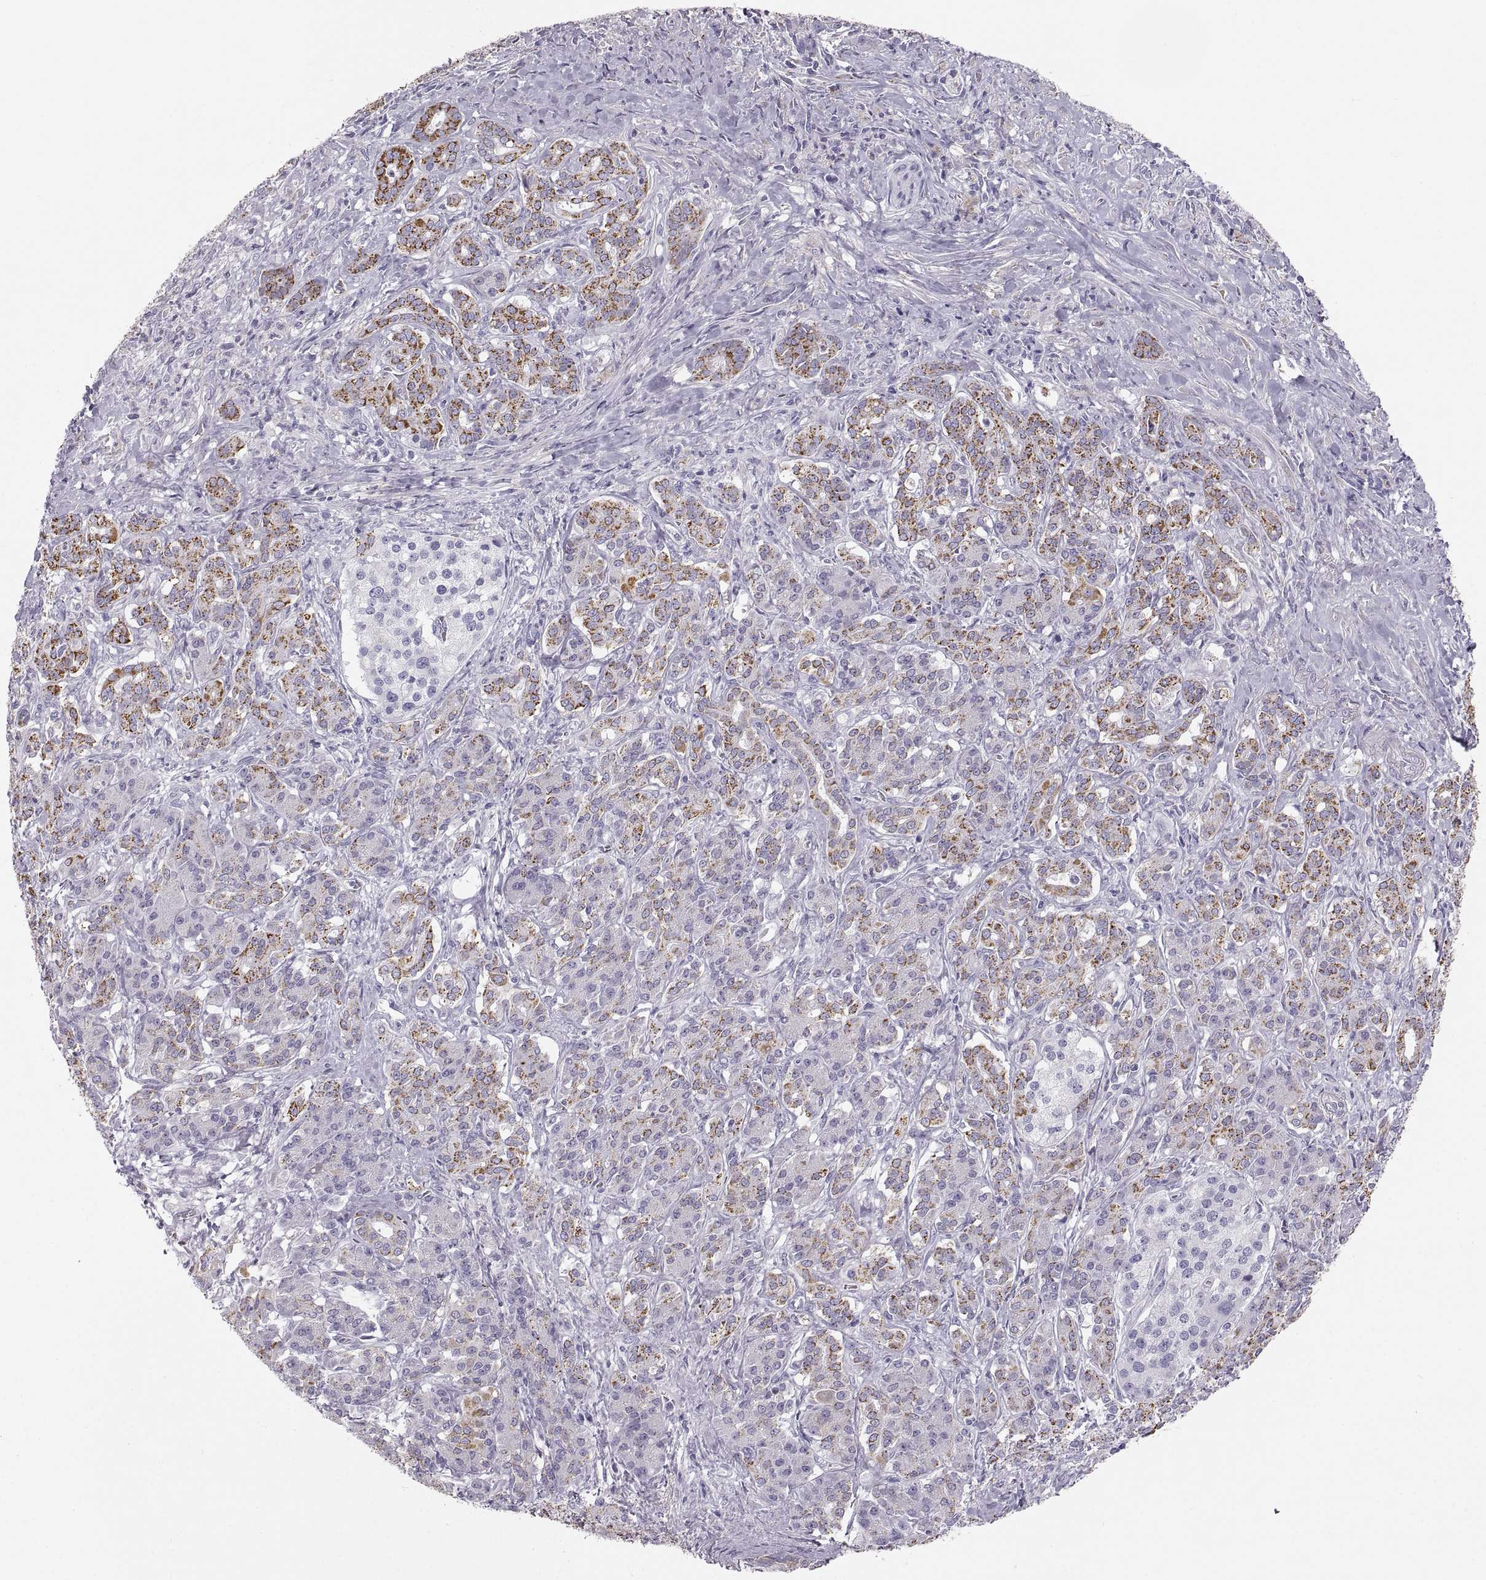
{"staining": {"intensity": "strong", "quantity": "<25%", "location": "cytoplasmic/membranous"}, "tissue": "pancreatic cancer", "cell_type": "Tumor cells", "image_type": "cancer", "snomed": [{"axis": "morphology", "description": "Normal tissue, NOS"}, {"axis": "morphology", "description": "Inflammation, NOS"}, {"axis": "morphology", "description": "Adenocarcinoma, NOS"}, {"axis": "topography", "description": "Pancreas"}], "caption": "Pancreatic cancer (adenocarcinoma) stained for a protein (brown) exhibits strong cytoplasmic/membranous positive expression in approximately <25% of tumor cells.", "gene": "COL9A3", "patient": {"sex": "male", "age": 57}}